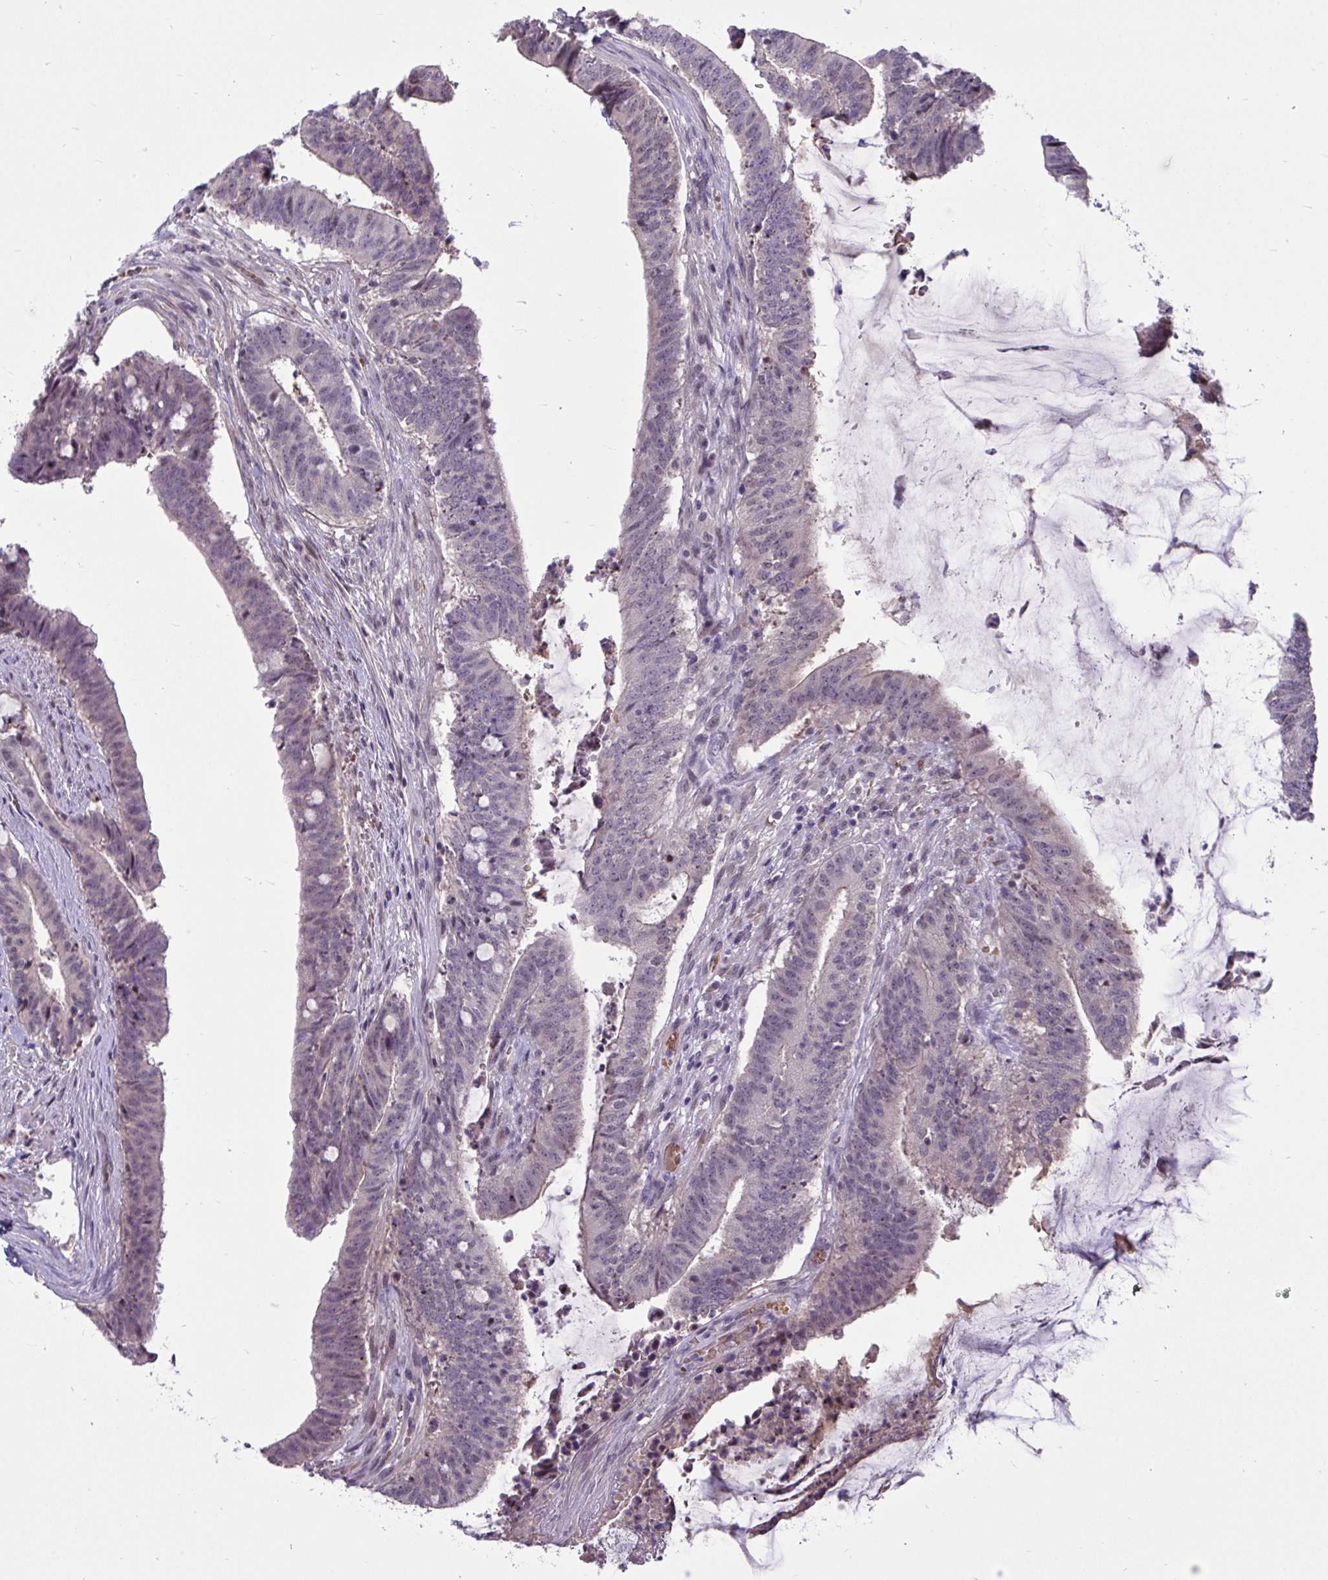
{"staining": {"intensity": "weak", "quantity": "<25%", "location": "cytoplasmic/membranous"}, "tissue": "colorectal cancer", "cell_type": "Tumor cells", "image_type": "cancer", "snomed": [{"axis": "morphology", "description": "Adenocarcinoma, NOS"}, {"axis": "topography", "description": "Colon"}], "caption": "High power microscopy image of an immunohistochemistry photomicrograph of colorectal cancer (adenocarcinoma), revealing no significant positivity in tumor cells.", "gene": "CNGB3", "patient": {"sex": "female", "age": 43}}